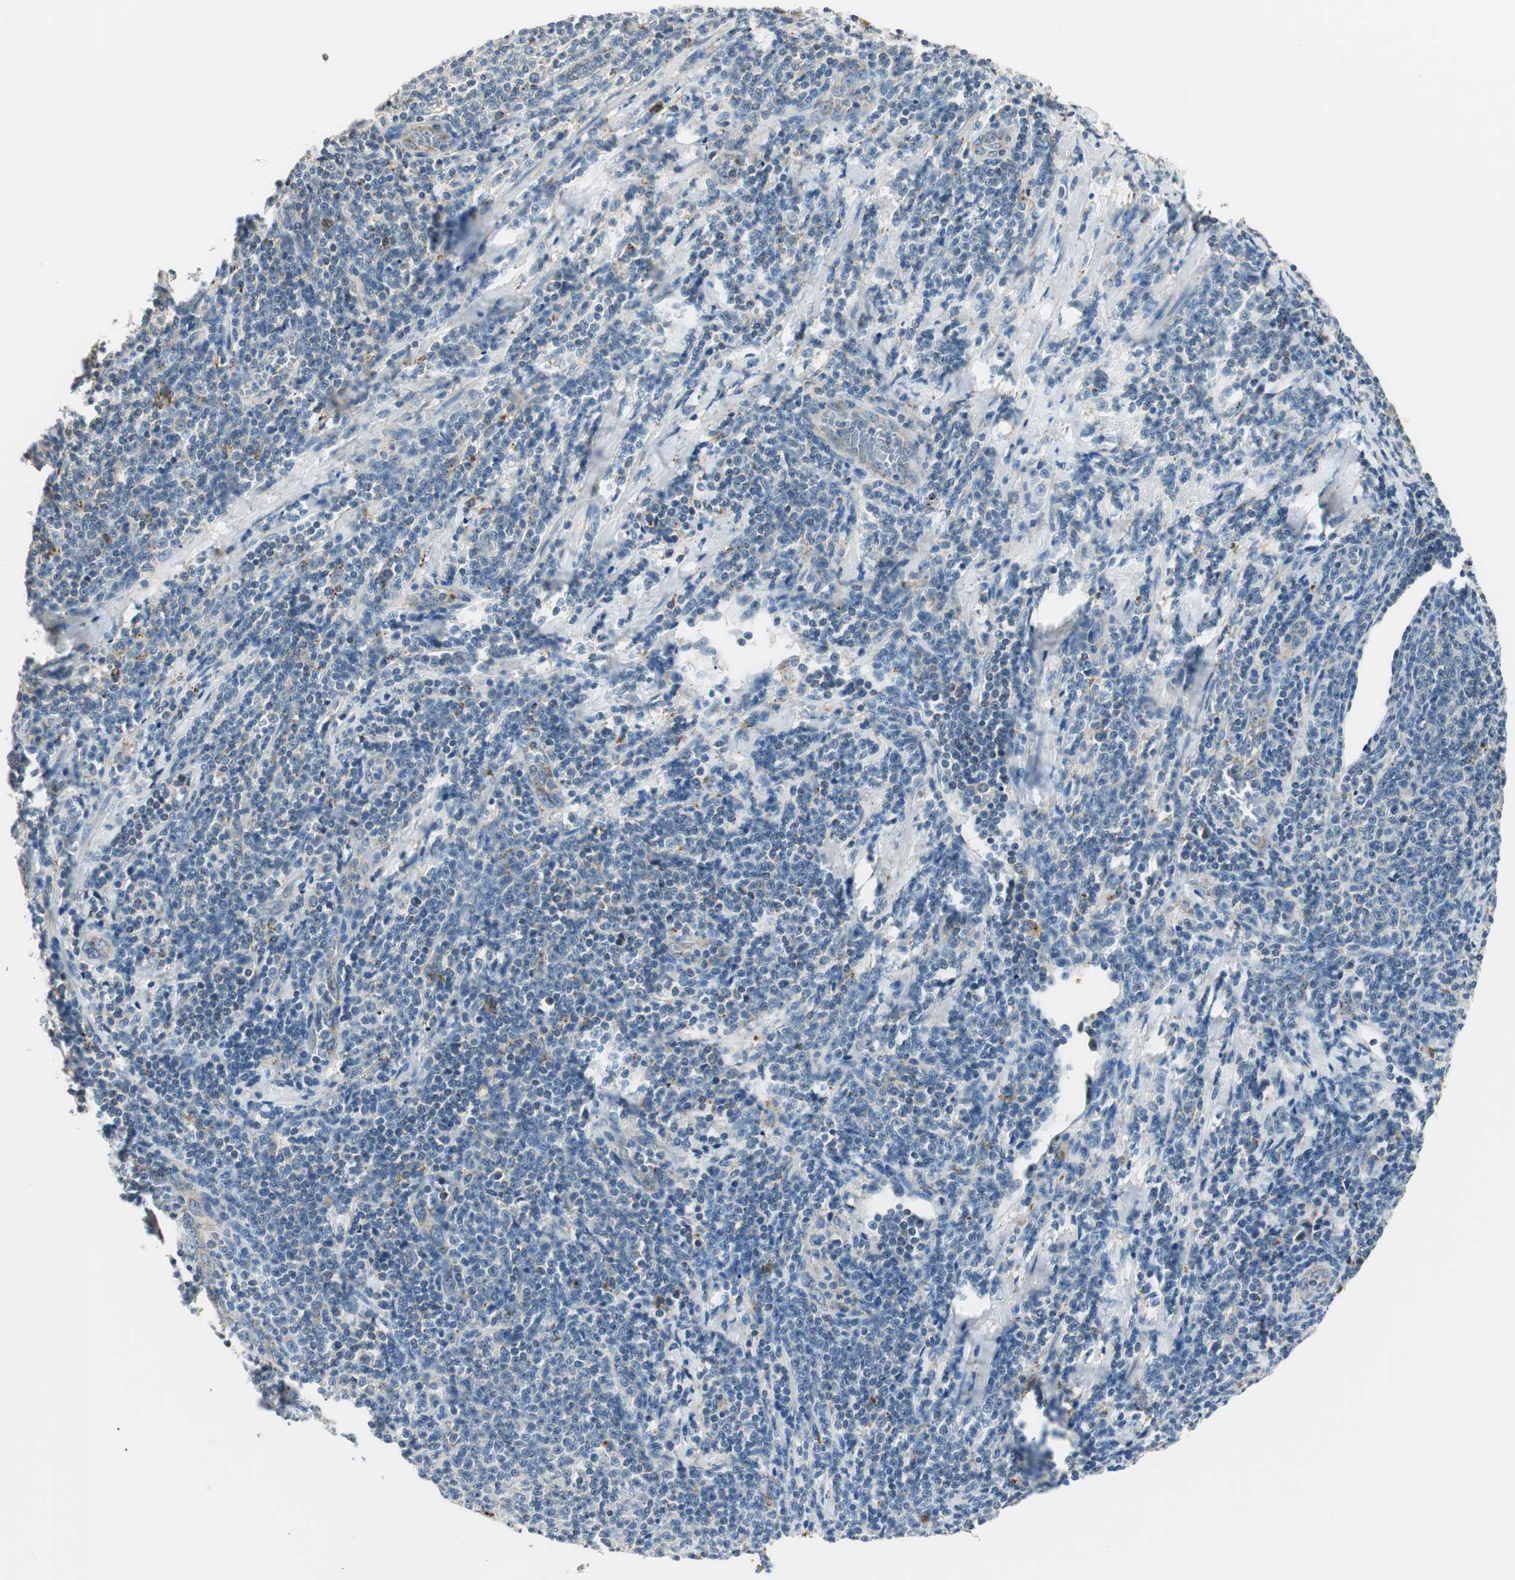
{"staining": {"intensity": "negative", "quantity": "none", "location": "none"}, "tissue": "lymphoma", "cell_type": "Tumor cells", "image_type": "cancer", "snomed": [{"axis": "morphology", "description": "Malignant lymphoma, non-Hodgkin's type, Low grade"}, {"axis": "topography", "description": "Lymph node"}], "caption": "Immunohistochemical staining of human malignant lymphoma, non-Hodgkin's type (low-grade) exhibits no significant expression in tumor cells.", "gene": "NIT1", "patient": {"sex": "male", "age": 66}}